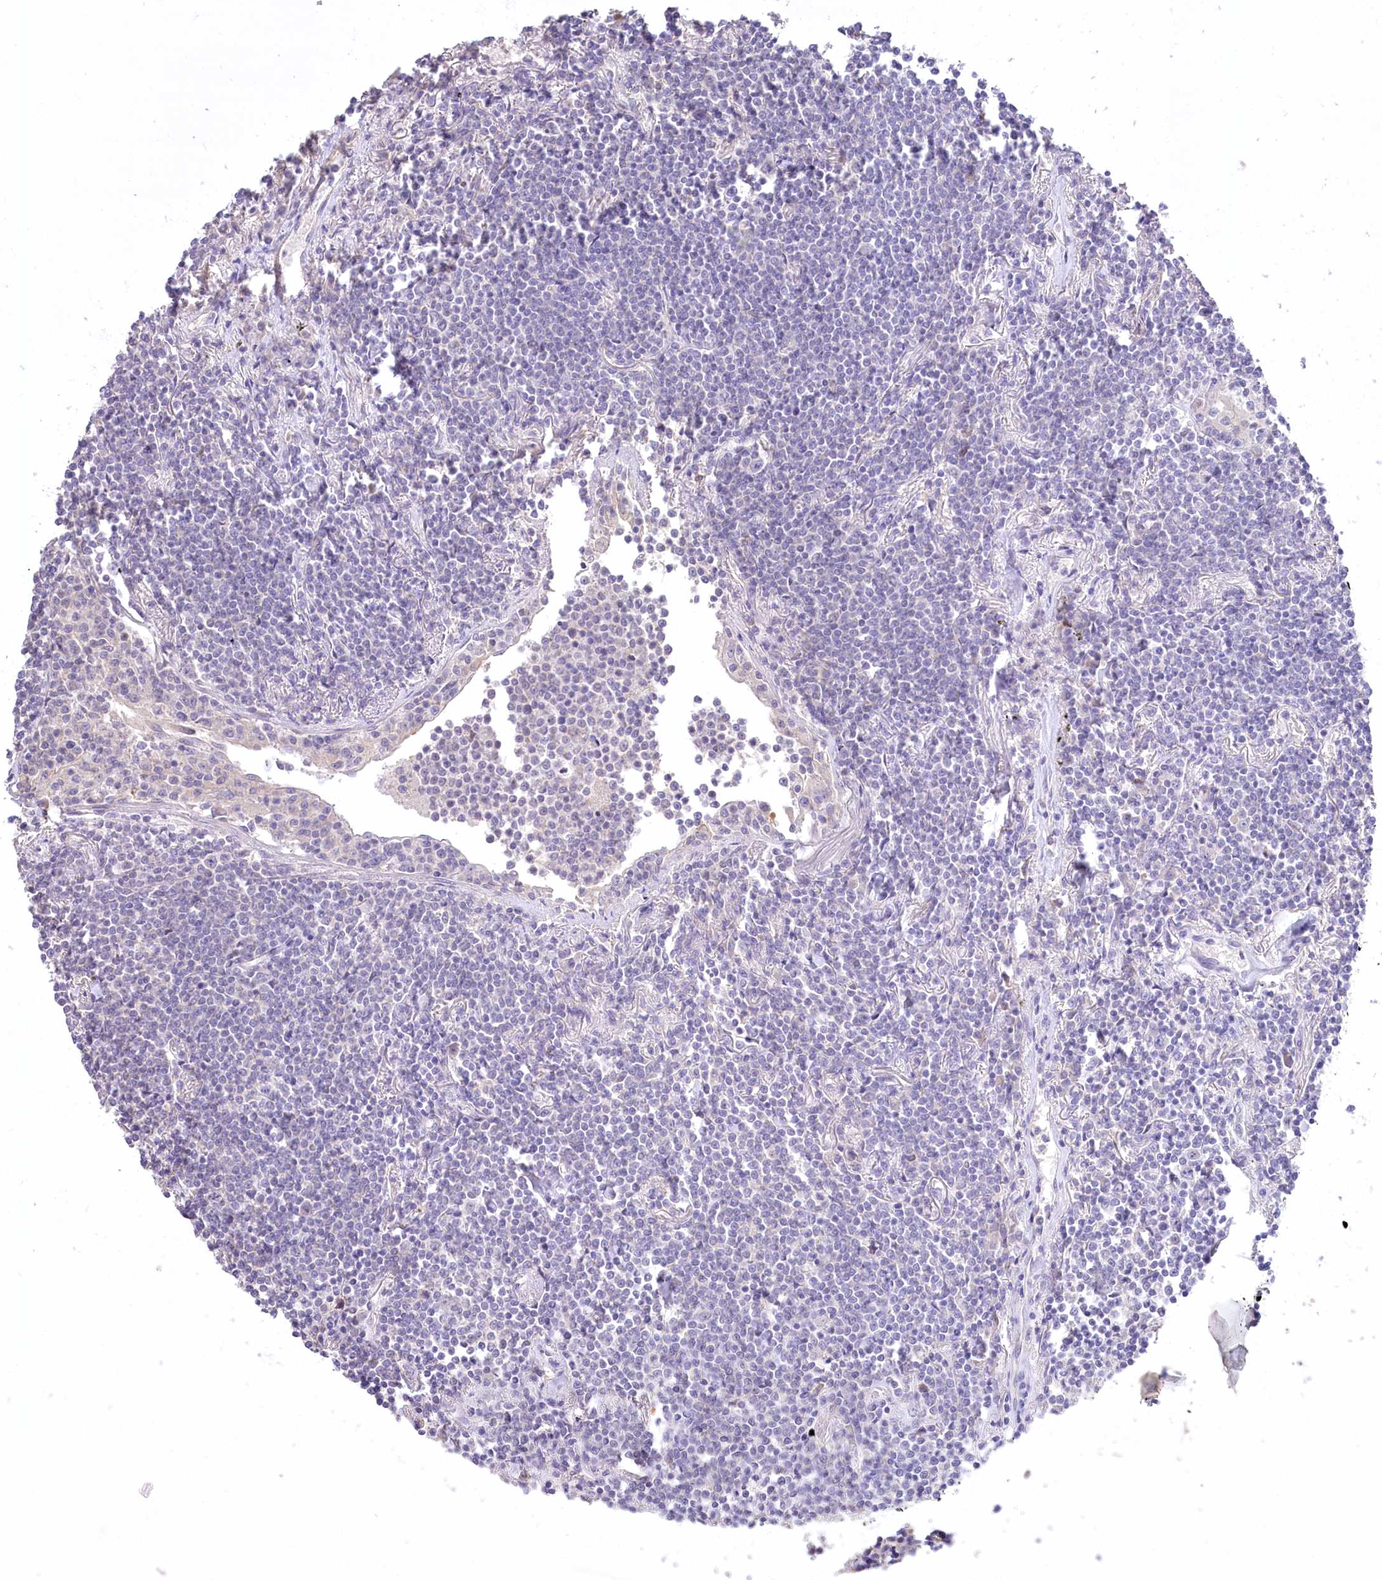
{"staining": {"intensity": "negative", "quantity": "none", "location": "none"}, "tissue": "lymphoma", "cell_type": "Tumor cells", "image_type": "cancer", "snomed": [{"axis": "morphology", "description": "Malignant lymphoma, non-Hodgkin's type, Low grade"}, {"axis": "topography", "description": "Lung"}], "caption": "This is an immunohistochemistry (IHC) photomicrograph of lymphoma. There is no staining in tumor cells.", "gene": "PBLD", "patient": {"sex": "female", "age": 71}}